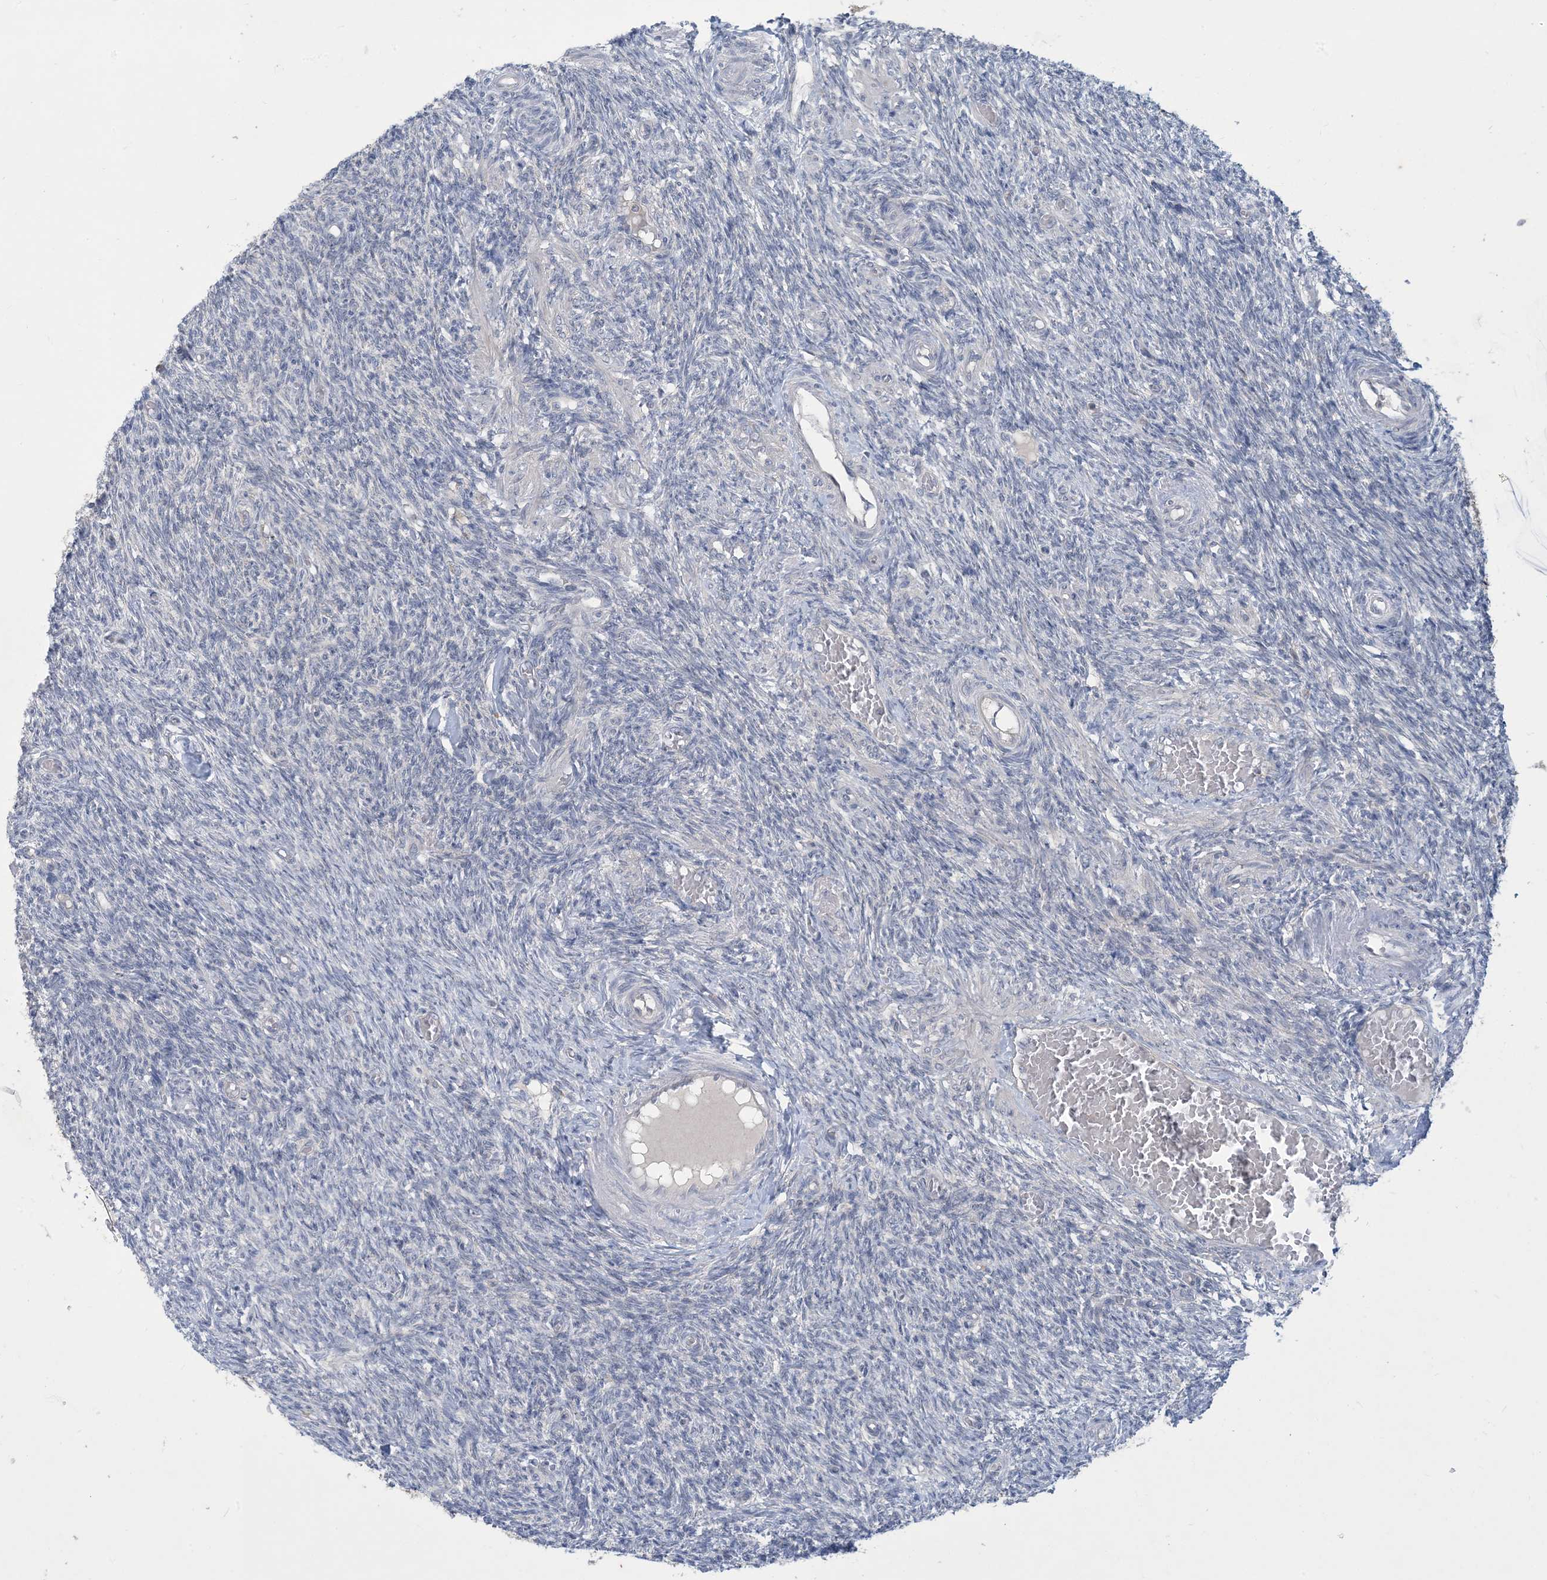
{"staining": {"intensity": "negative", "quantity": "none", "location": "none"}, "tissue": "ovary", "cell_type": "Ovarian stroma cells", "image_type": "normal", "snomed": [{"axis": "morphology", "description": "Normal tissue, NOS"}, {"axis": "topography", "description": "Ovary"}], "caption": "Immunohistochemical staining of unremarkable human ovary reveals no significant positivity in ovarian stroma cells. The staining was performed using DAB (3,3'-diaminobenzidine) to visualize the protein expression in brown, while the nuclei were stained in blue with hematoxylin (Magnification: 20x).", "gene": "CCDC14", "patient": {"sex": "female", "age": 27}}